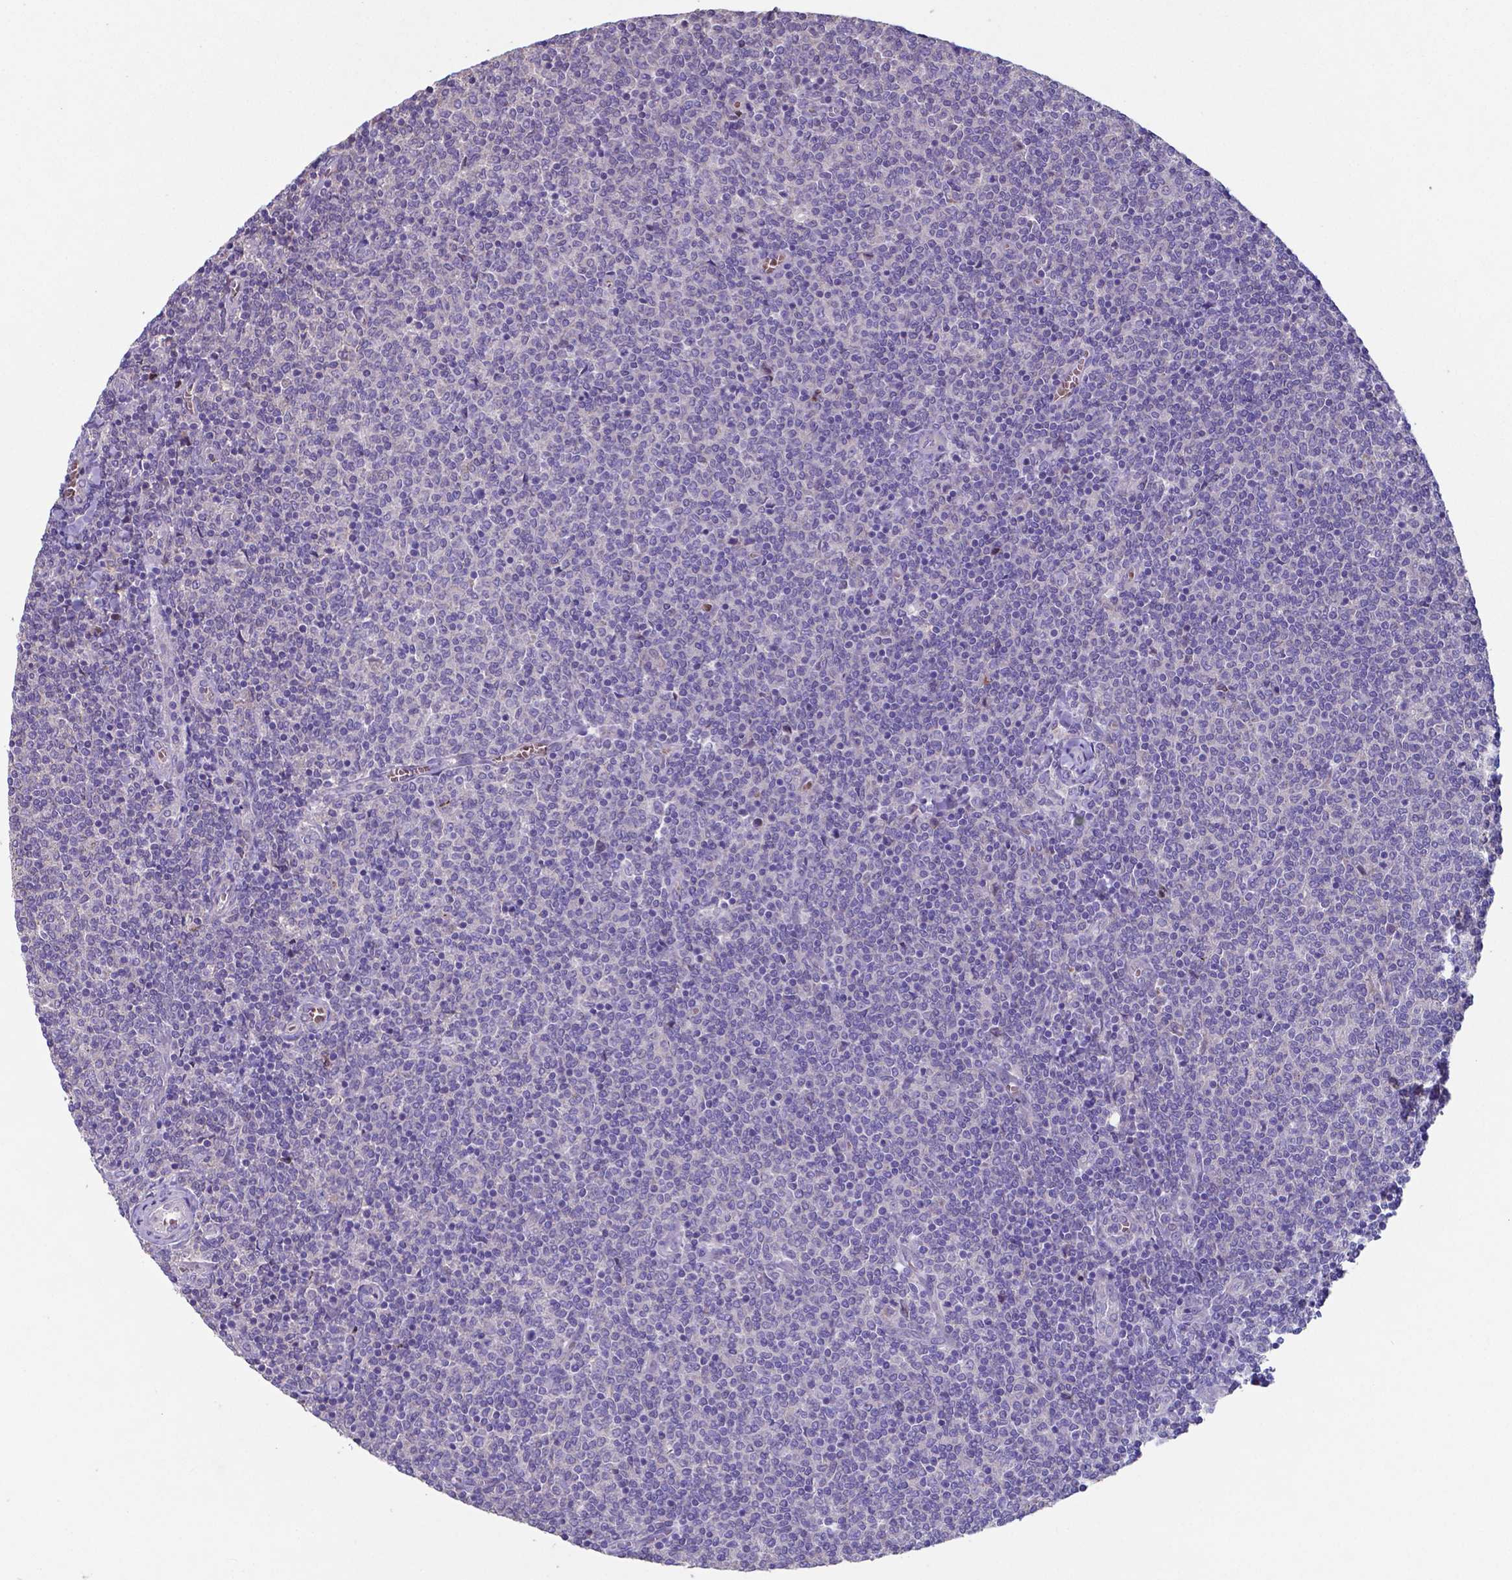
{"staining": {"intensity": "negative", "quantity": "none", "location": "none"}, "tissue": "lymphoma", "cell_type": "Tumor cells", "image_type": "cancer", "snomed": [{"axis": "morphology", "description": "Malignant lymphoma, non-Hodgkin's type, Low grade"}, {"axis": "topography", "description": "Lymph node"}], "caption": "An IHC photomicrograph of lymphoma is shown. There is no staining in tumor cells of lymphoma.", "gene": "TYRO3", "patient": {"sex": "male", "age": 52}}